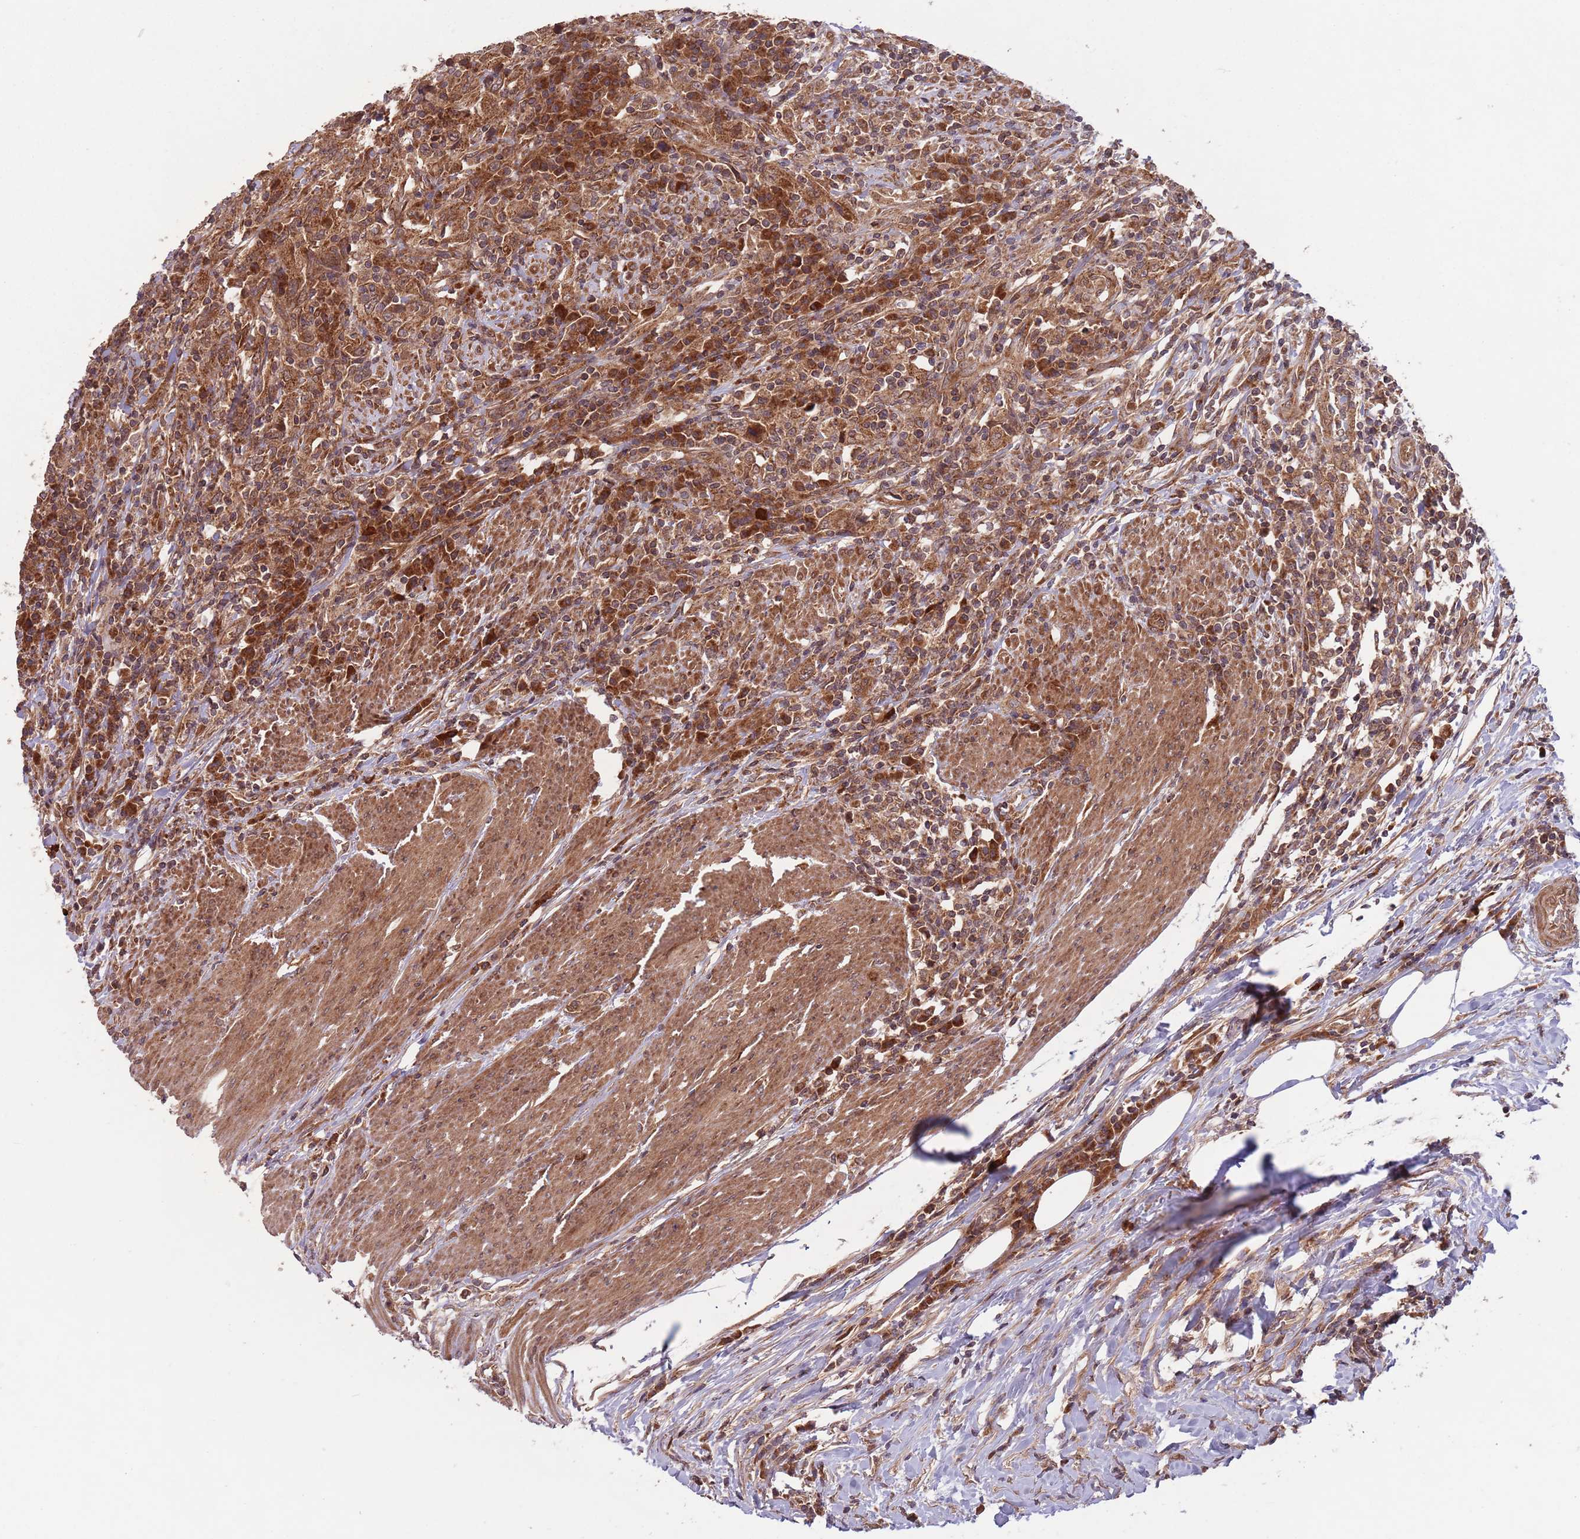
{"staining": {"intensity": "strong", "quantity": ">75%", "location": "cytoplasmic/membranous"}, "tissue": "urothelial cancer", "cell_type": "Tumor cells", "image_type": "cancer", "snomed": [{"axis": "morphology", "description": "Urothelial carcinoma, High grade"}, {"axis": "topography", "description": "Urinary bladder"}], "caption": "Protein expression analysis of high-grade urothelial carcinoma exhibits strong cytoplasmic/membranous expression in approximately >75% of tumor cells.", "gene": "MFNG", "patient": {"sex": "male", "age": 61}}